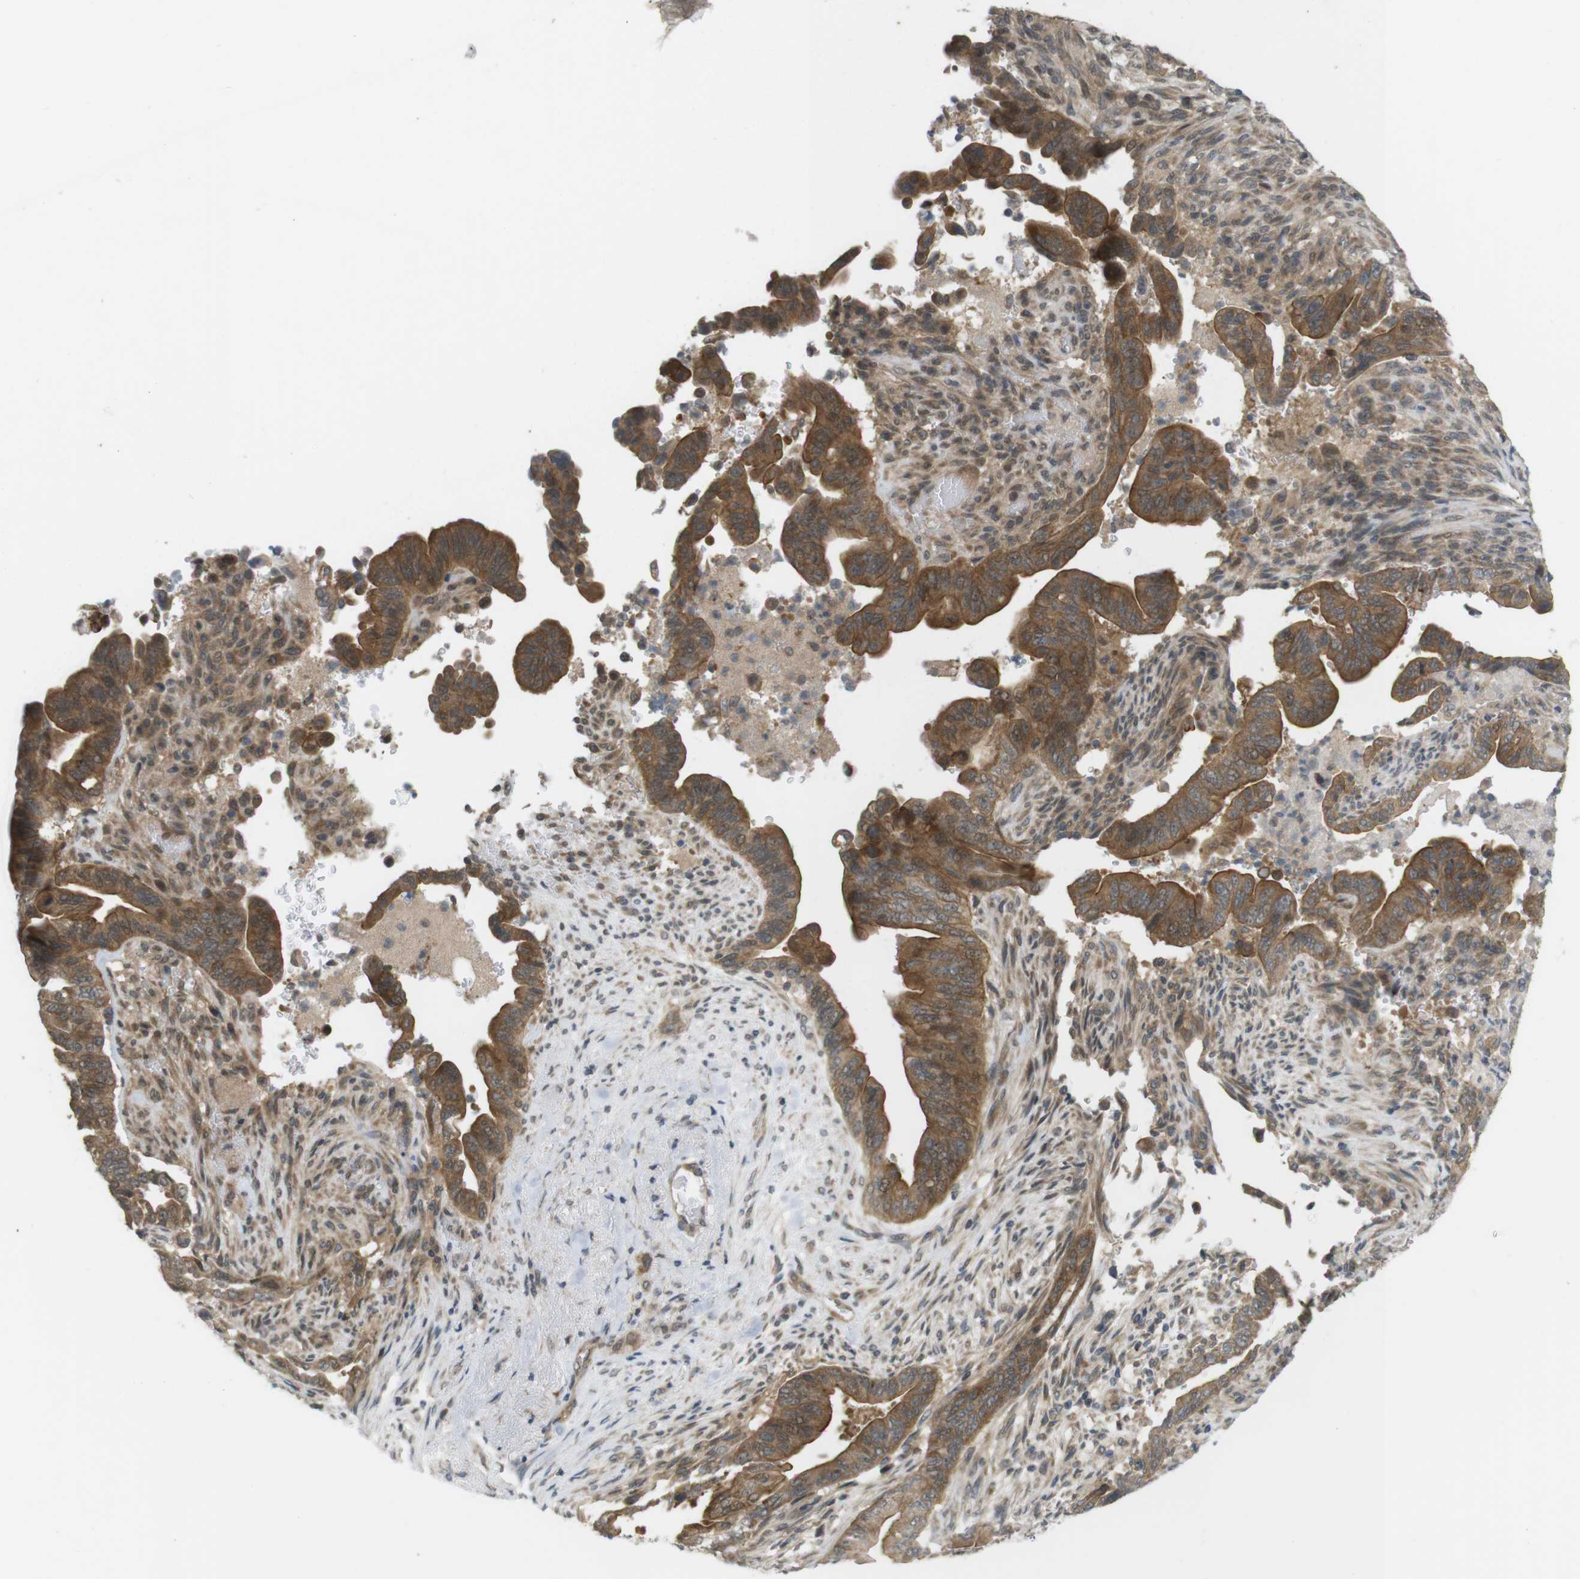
{"staining": {"intensity": "moderate", "quantity": ">75%", "location": "cytoplasmic/membranous"}, "tissue": "pancreatic cancer", "cell_type": "Tumor cells", "image_type": "cancer", "snomed": [{"axis": "morphology", "description": "Adenocarcinoma, NOS"}, {"axis": "topography", "description": "Pancreas"}], "caption": "A brown stain highlights moderate cytoplasmic/membranous expression of a protein in human pancreatic cancer tumor cells.", "gene": "RNF130", "patient": {"sex": "male", "age": 70}}